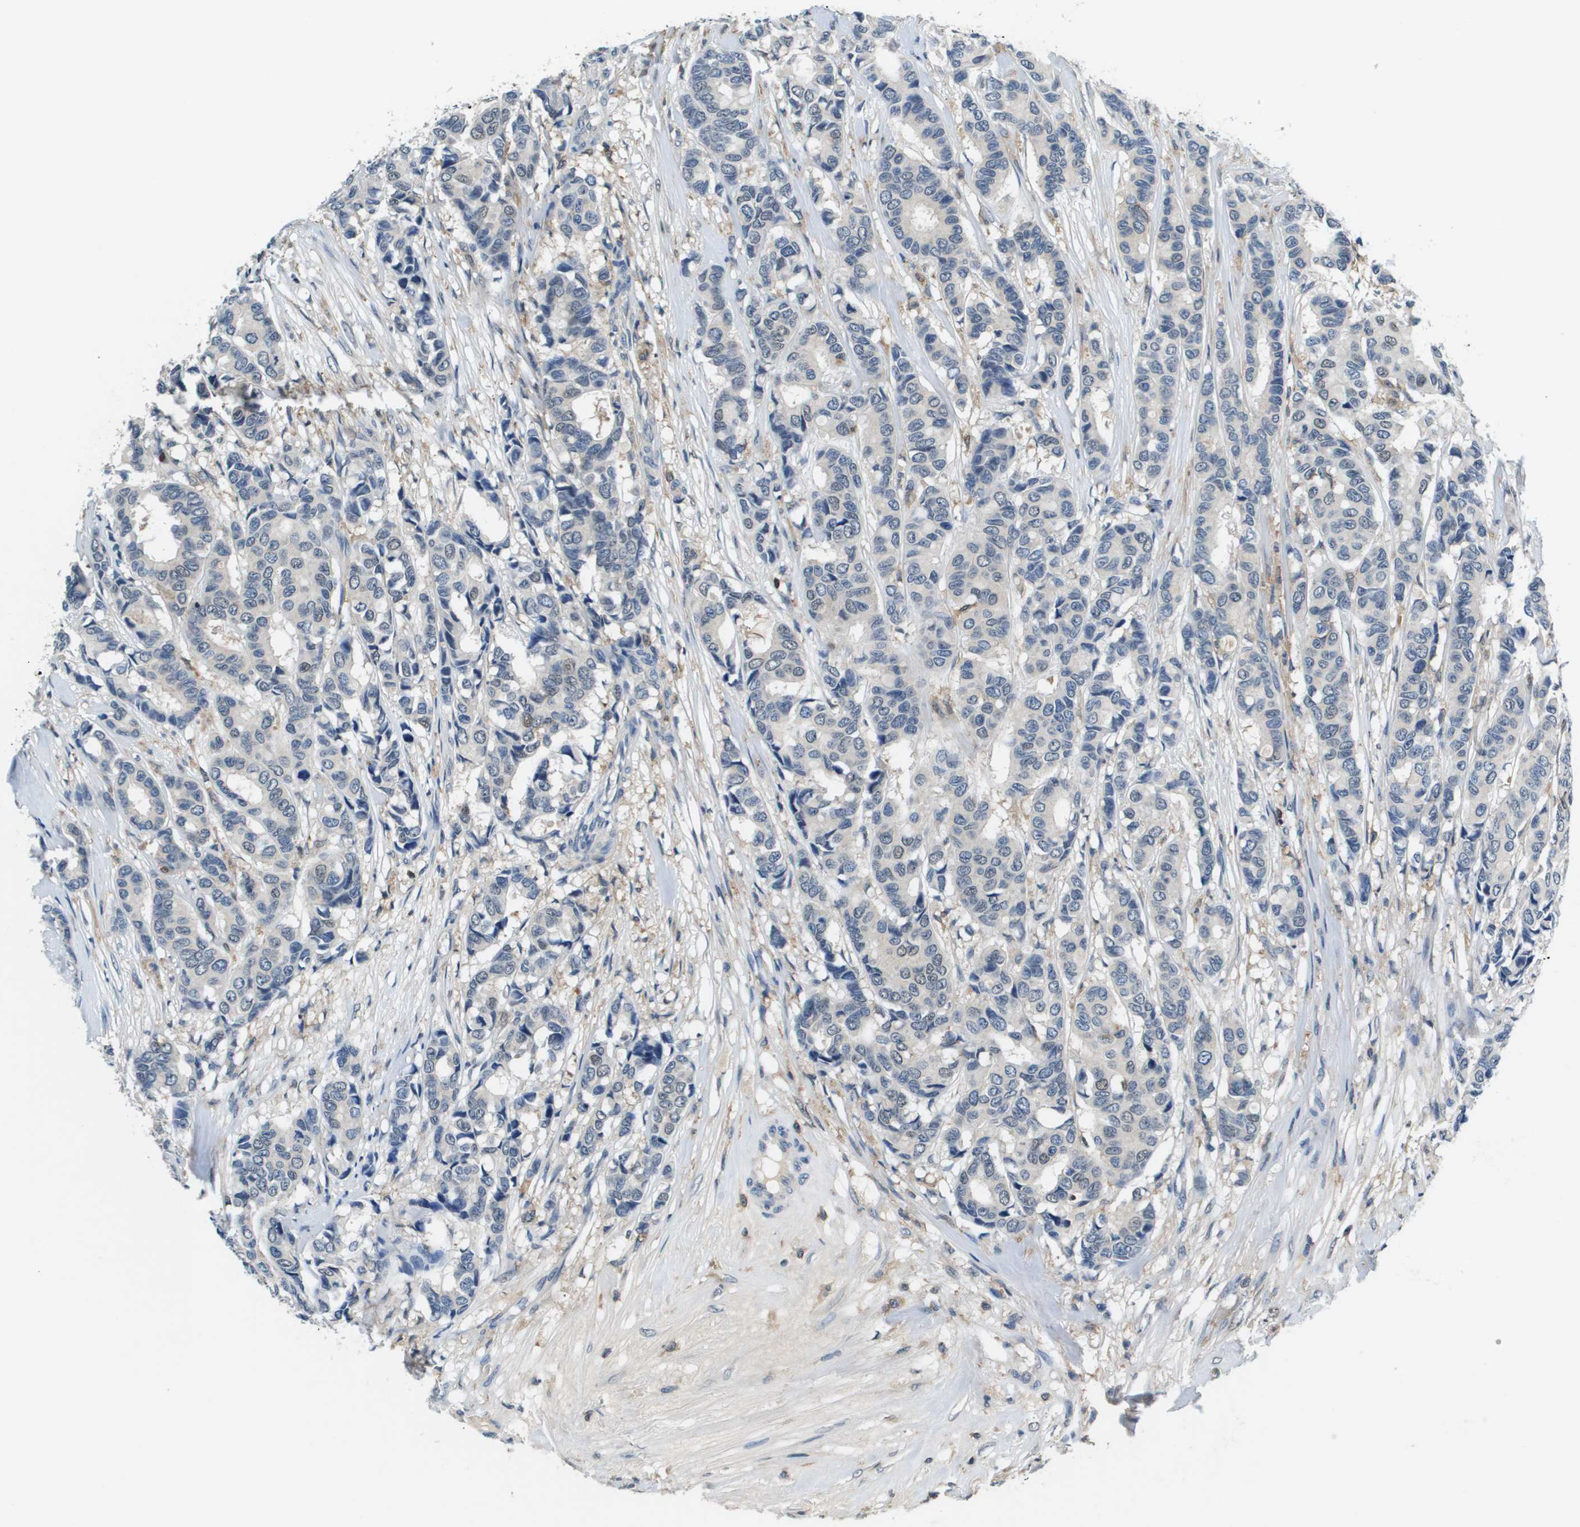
{"staining": {"intensity": "negative", "quantity": "none", "location": "none"}, "tissue": "breast cancer", "cell_type": "Tumor cells", "image_type": "cancer", "snomed": [{"axis": "morphology", "description": "Duct carcinoma"}, {"axis": "topography", "description": "Breast"}], "caption": "Tumor cells are negative for brown protein staining in breast infiltrating ductal carcinoma. (Stains: DAB immunohistochemistry with hematoxylin counter stain, Microscopy: brightfield microscopy at high magnification).", "gene": "KCNQ5", "patient": {"sex": "female", "age": 87}}